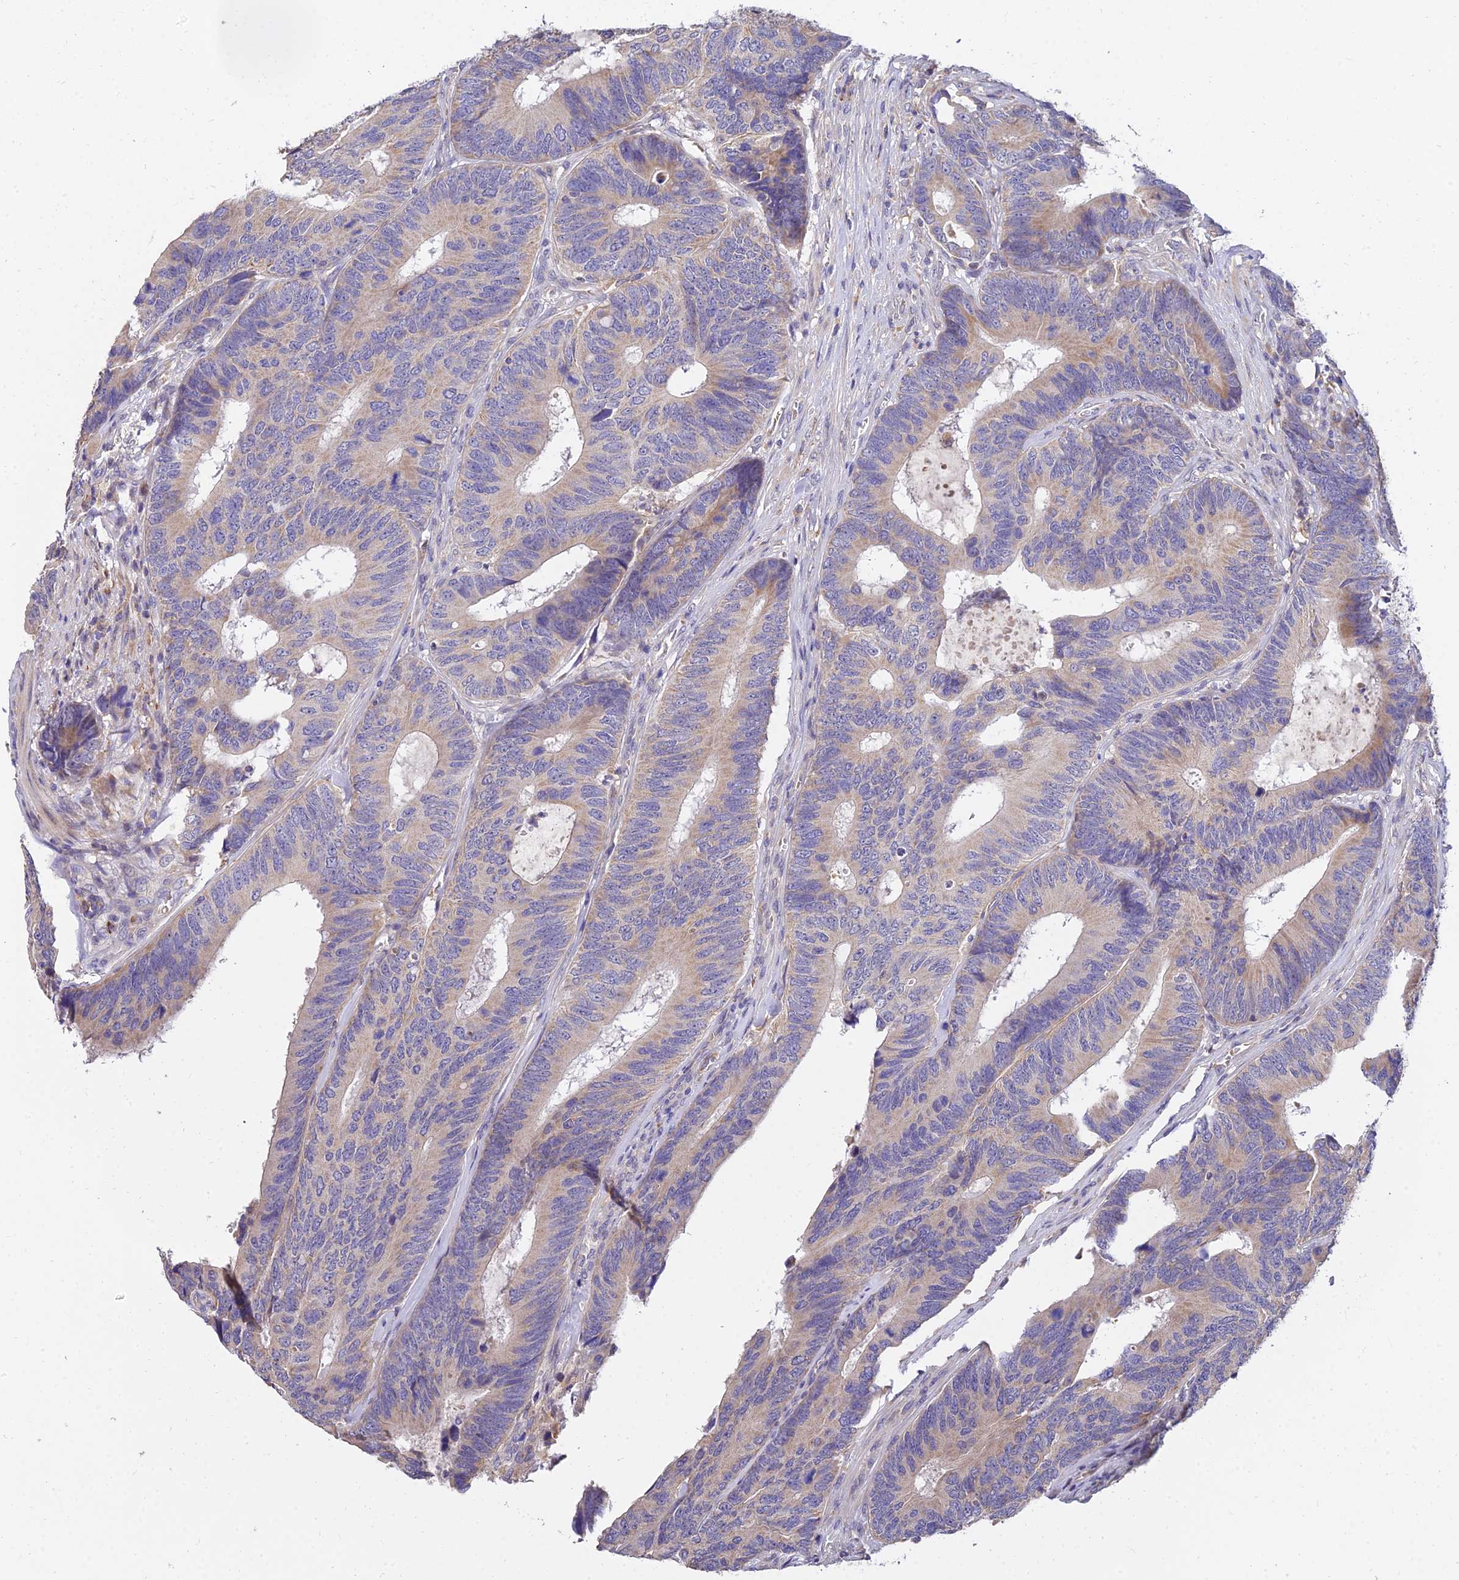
{"staining": {"intensity": "weak", "quantity": ">75%", "location": "cytoplasmic/membranous"}, "tissue": "colorectal cancer", "cell_type": "Tumor cells", "image_type": "cancer", "snomed": [{"axis": "morphology", "description": "Adenocarcinoma, NOS"}, {"axis": "topography", "description": "Colon"}], "caption": "Protein analysis of colorectal adenocarcinoma tissue displays weak cytoplasmic/membranous expression in about >75% of tumor cells.", "gene": "ARL8B", "patient": {"sex": "male", "age": 87}}